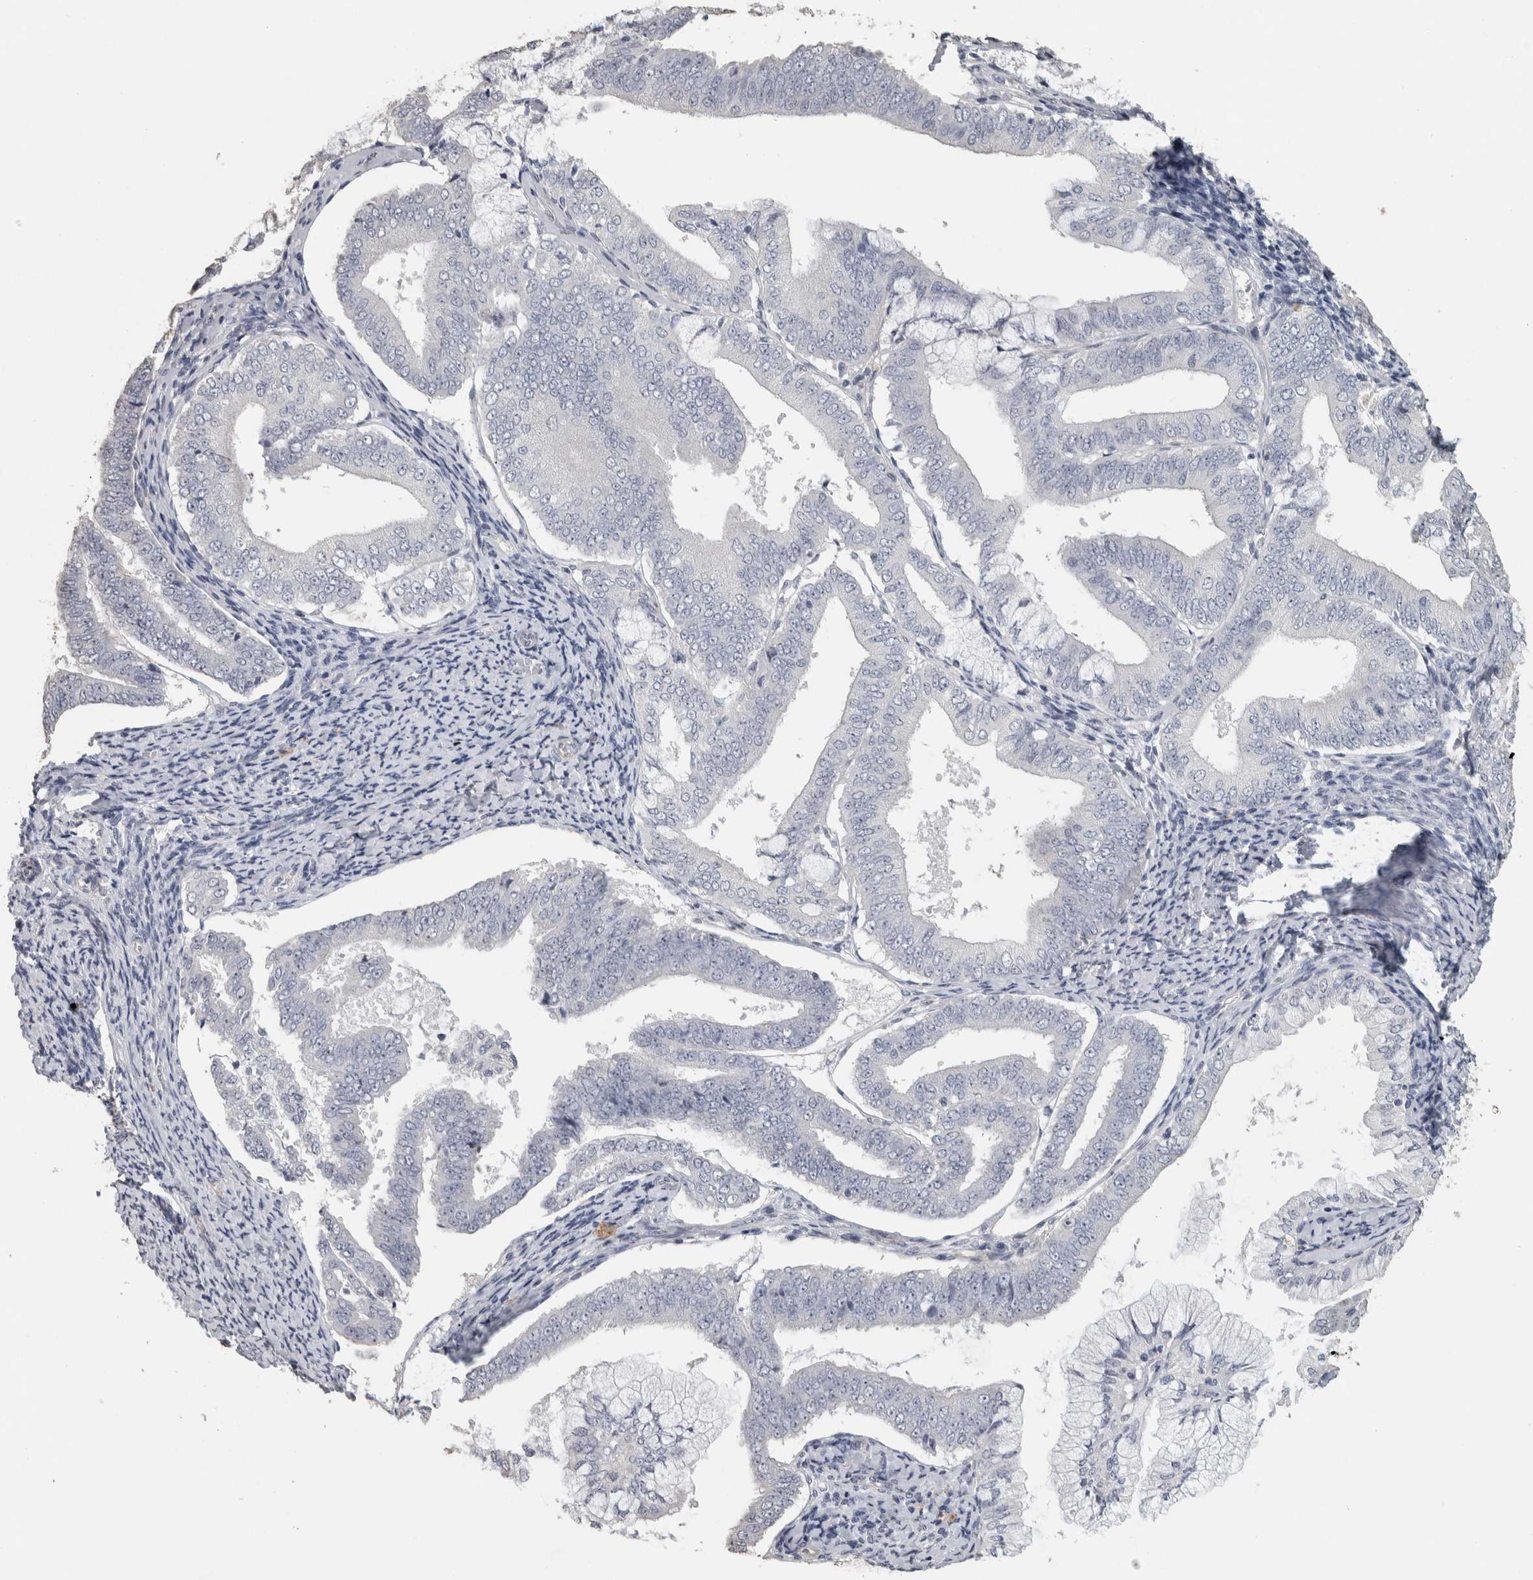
{"staining": {"intensity": "weak", "quantity": "25%-75%", "location": "nuclear"}, "tissue": "endometrial cancer", "cell_type": "Tumor cells", "image_type": "cancer", "snomed": [{"axis": "morphology", "description": "Adenocarcinoma, NOS"}, {"axis": "topography", "description": "Endometrium"}], "caption": "Adenocarcinoma (endometrial) stained with a protein marker exhibits weak staining in tumor cells.", "gene": "DCAF10", "patient": {"sex": "female", "age": 63}}